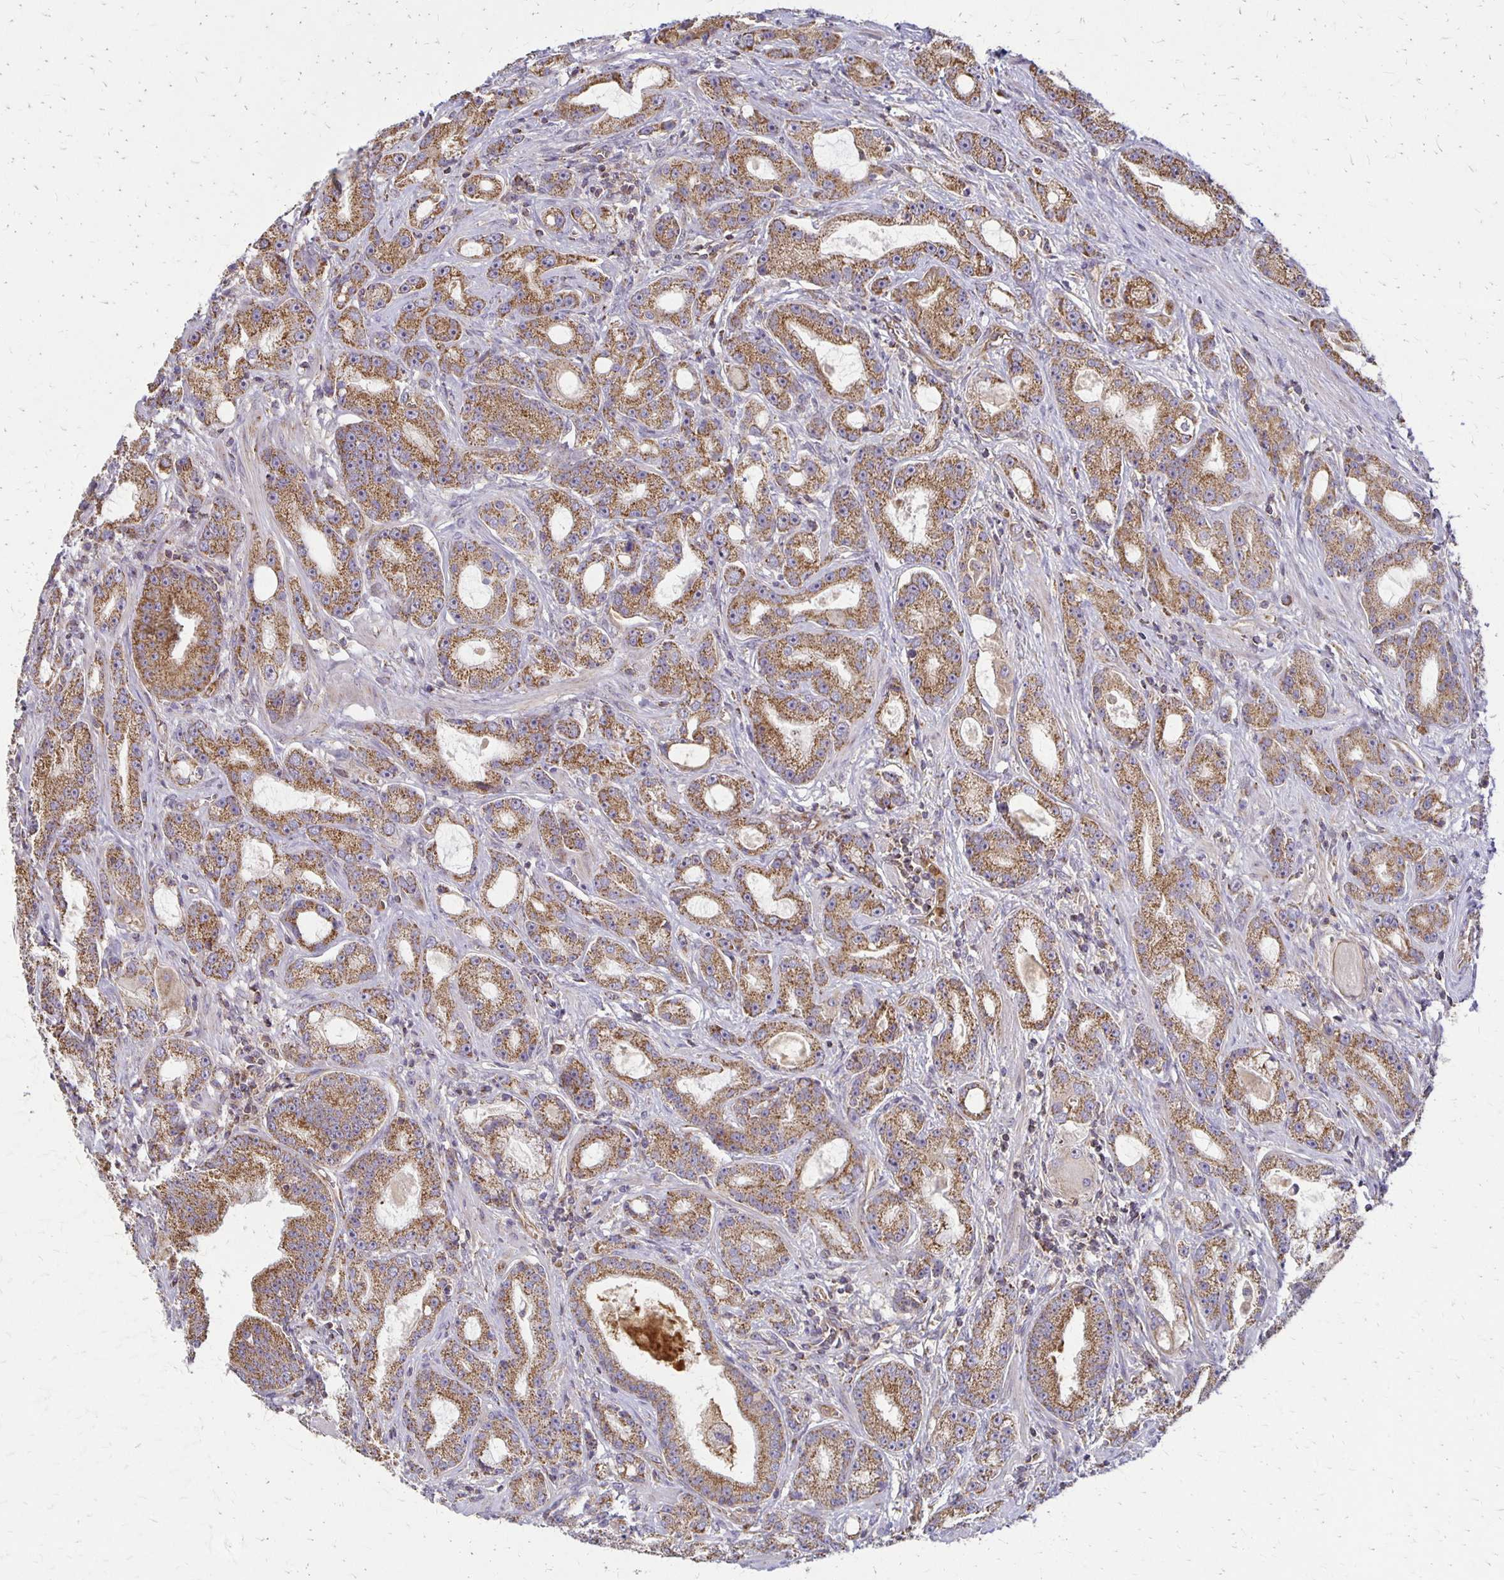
{"staining": {"intensity": "moderate", "quantity": ">75%", "location": "cytoplasmic/membranous"}, "tissue": "prostate cancer", "cell_type": "Tumor cells", "image_type": "cancer", "snomed": [{"axis": "morphology", "description": "Adenocarcinoma, High grade"}, {"axis": "topography", "description": "Prostate"}], "caption": "Immunohistochemical staining of prostate high-grade adenocarcinoma shows medium levels of moderate cytoplasmic/membranous positivity in approximately >75% of tumor cells.", "gene": "EIF4EBP2", "patient": {"sex": "male", "age": 65}}